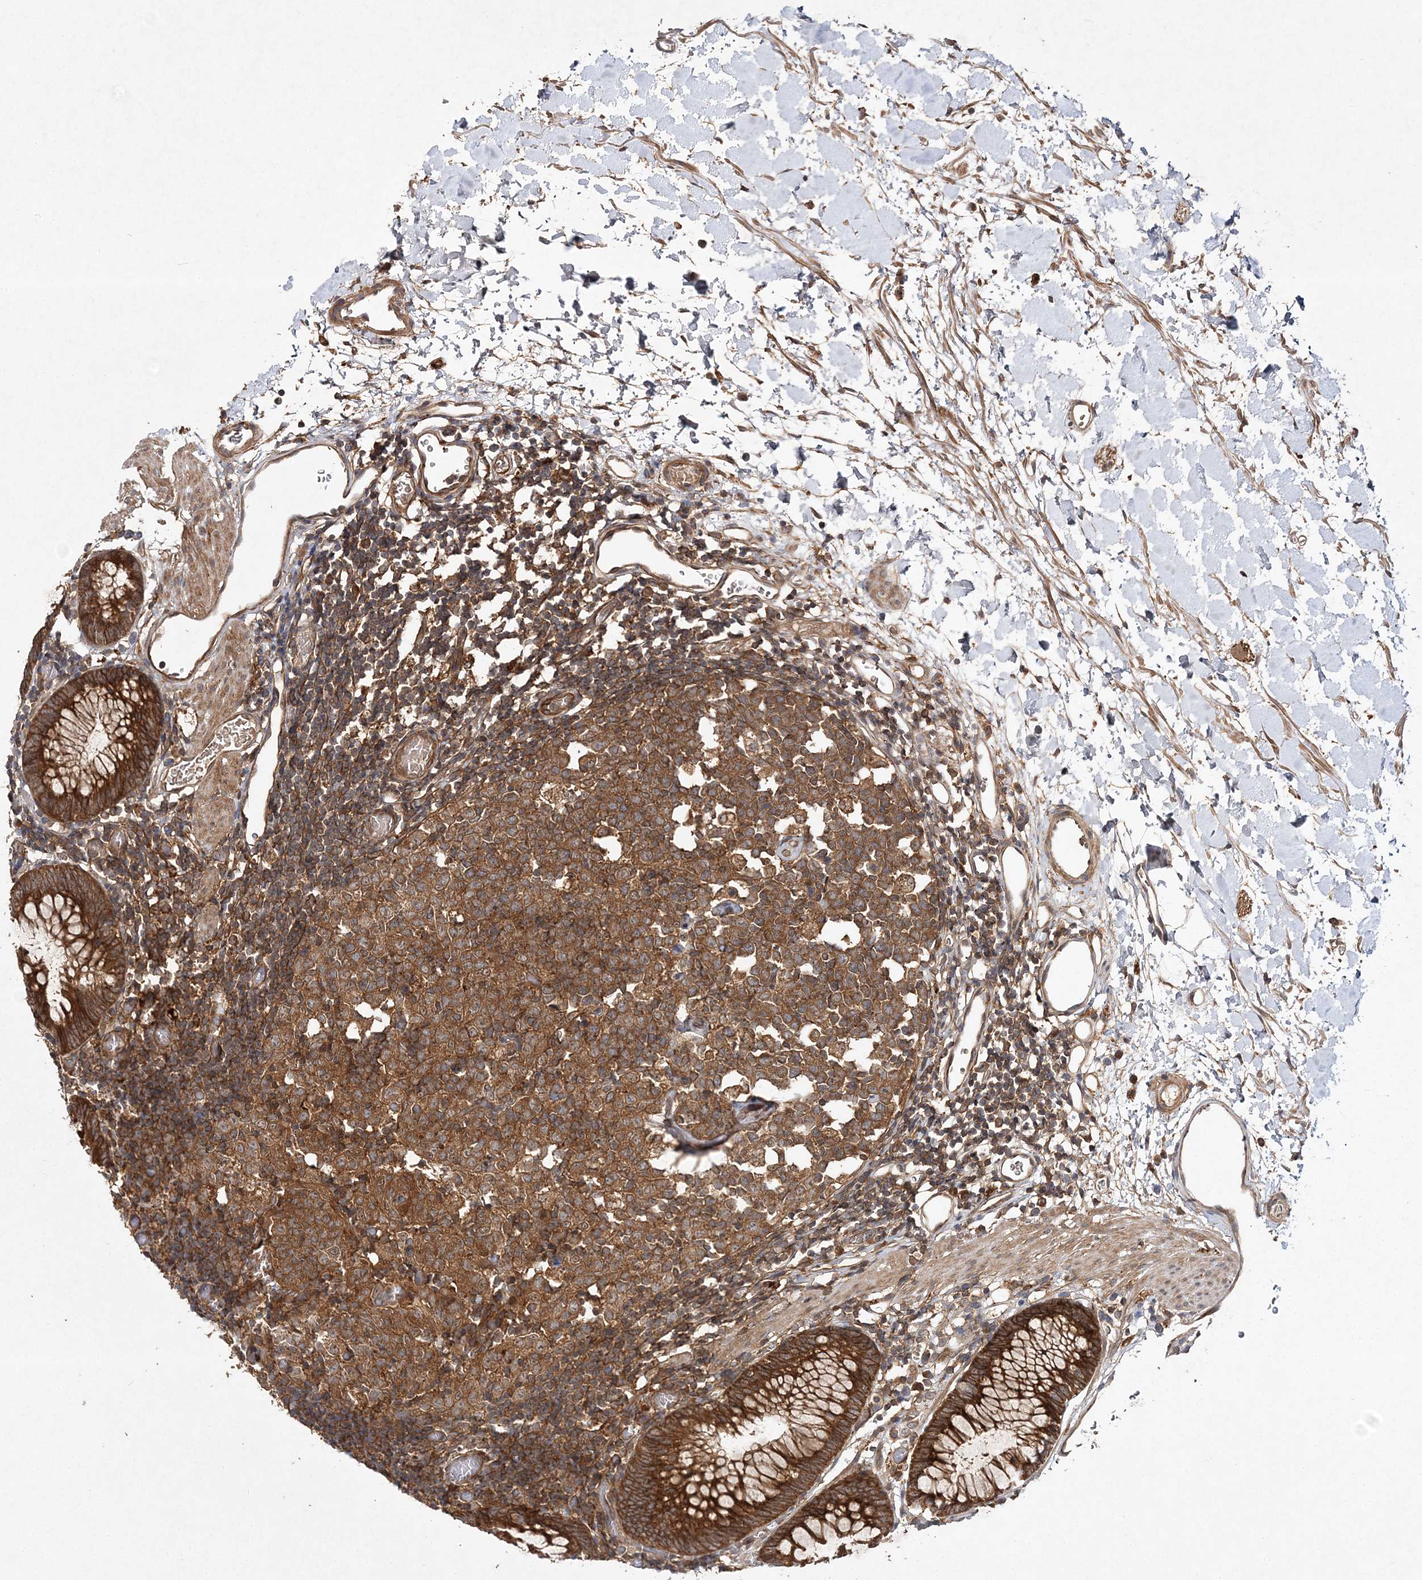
{"staining": {"intensity": "moderate", "quantity": ">75%", "location": "cytoplasmic/membranous"}, "tissue": "colon", "cell_type": "Endothelial cells", "image_type": "normal", "snomed": [{"axis": "morphology", "description": "Normal tissue, NOS"}, {"axis": "topography", "description": "Colon"}], "caption": "Immunohistochemical staining of normal human colon reveals >75% levels of moderate cytoplasmic/membranous protein staining in approximately >75% of endothelial cells.", "gene": "TMEM9B", "patient": {"sex": "male", "age": 14}}